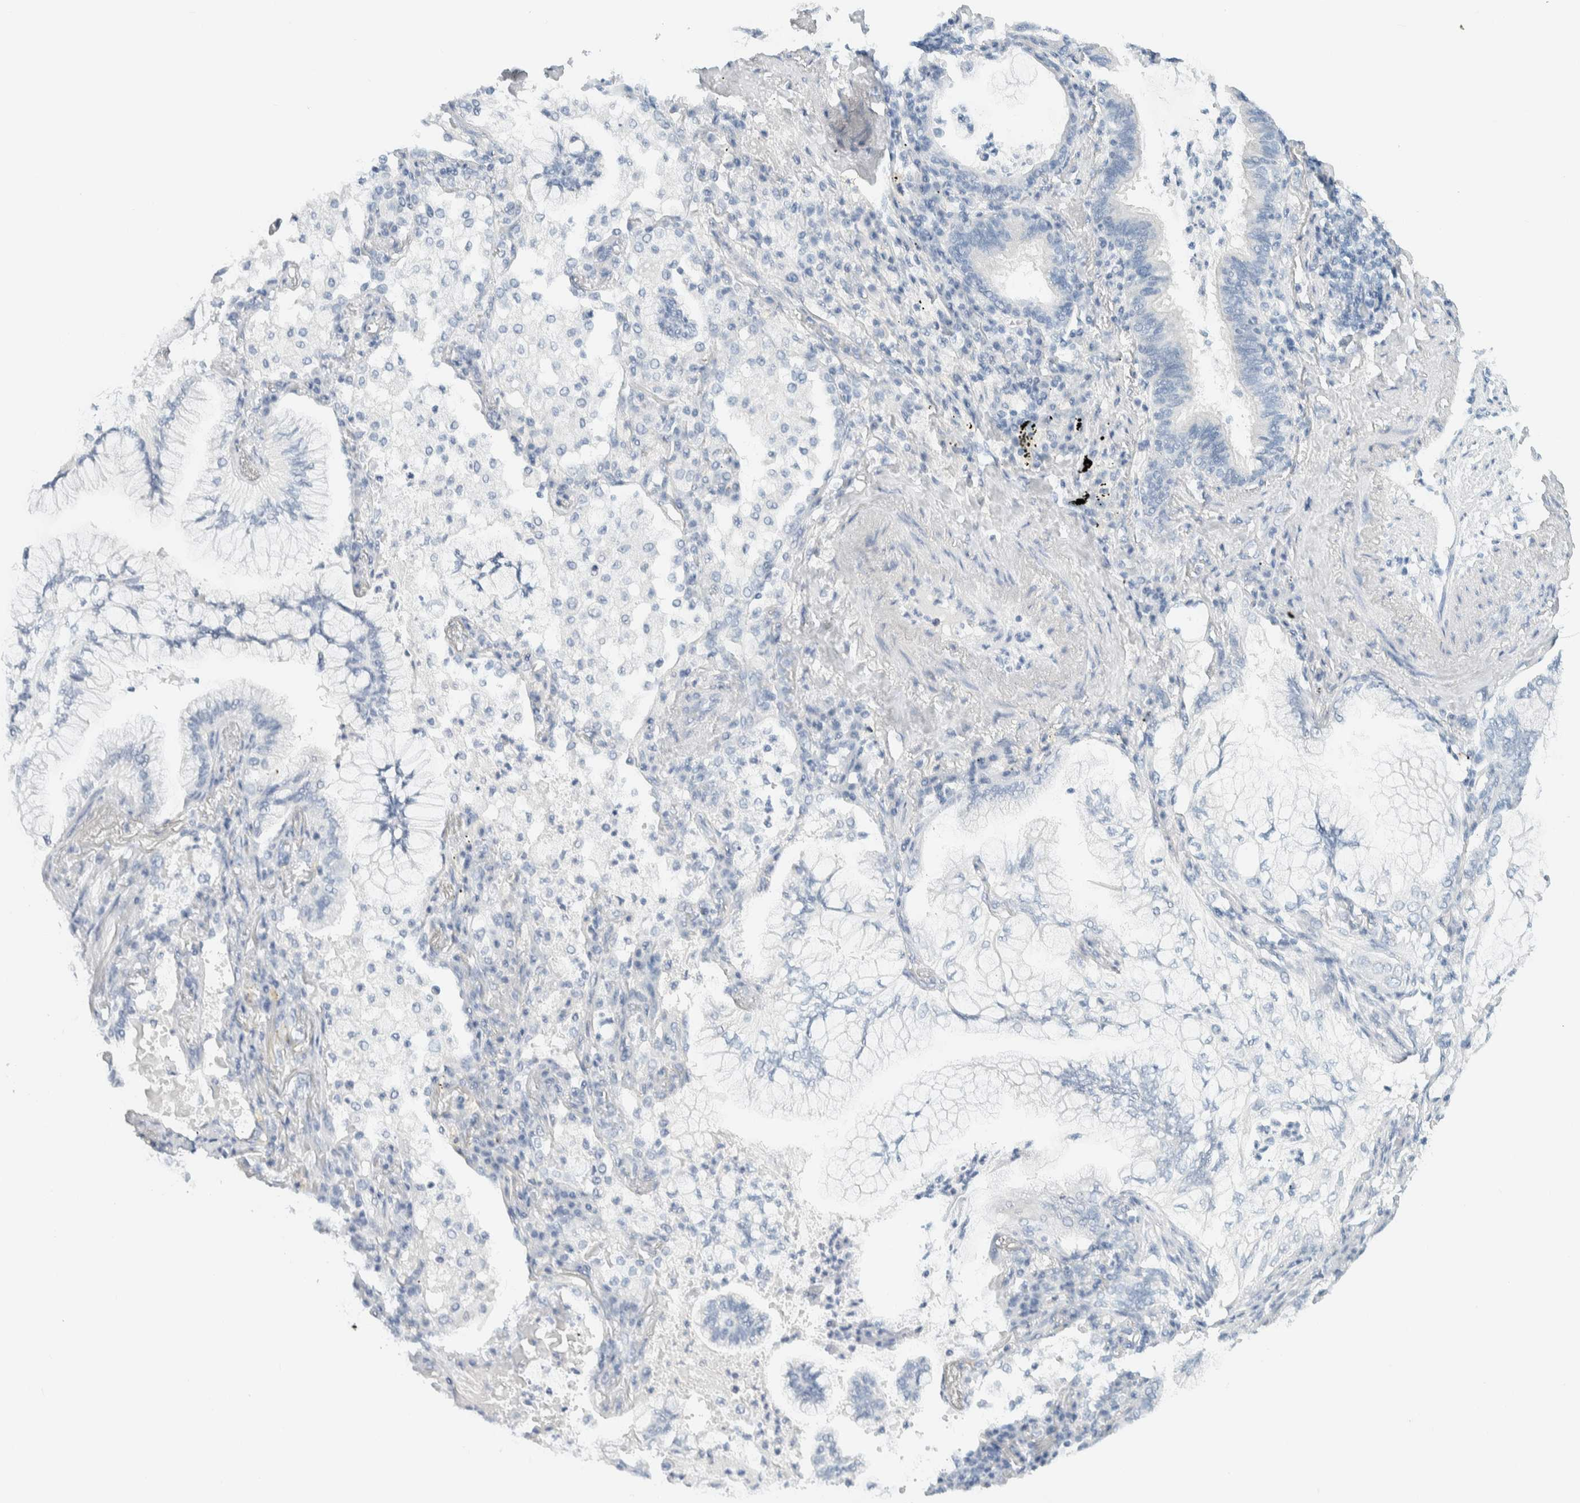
{"staining": {"intensity": "negative", "quantity": "none", "location": "none"}, "tissue": "lung cancer", "cell_type": "Tumor cells", "image_type": "cancer", "snomed": [{"axis": "morphology", "description": "Adenocarcinoma, NOS"}, {"axis": "topography", "description": "Lung"}], "caption": "This is an immunohistochemistry image of human lung cancer. There is no positivity in tumor cells.", "gene": "ALOX12B", "patient": {"sex": "female", "age": 70}}